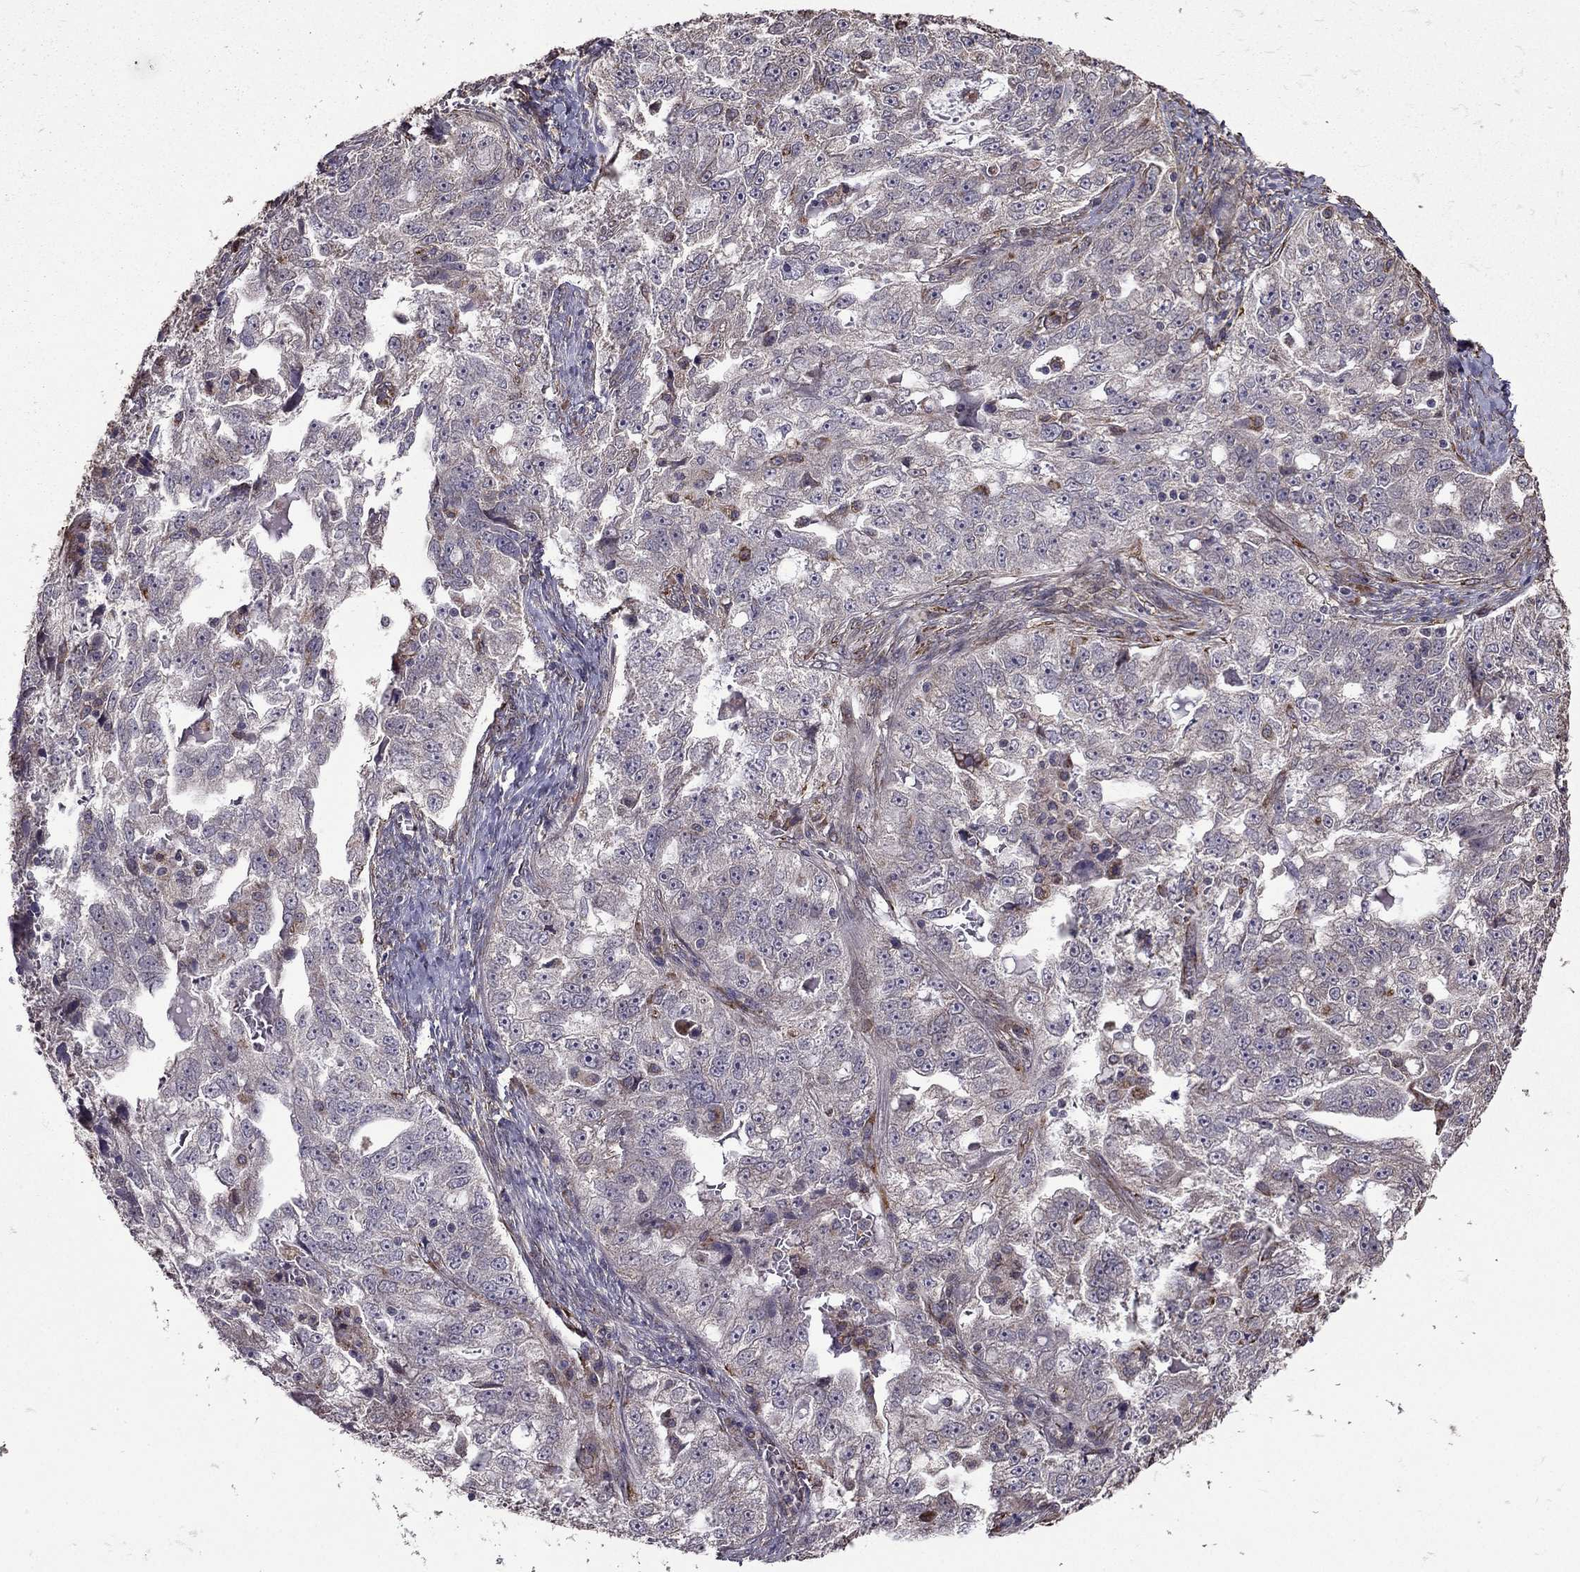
{"staining": {"intensity": "negative", "quantity": "none", "location": "none"}, "tissue": "ovarian cancer", "cell_type": "Tumor cells", "image_type": "cancer", "snomed": [{"axis": "morphology", "description": "Cystadenocarcinoma, serous, NOS"}, {"axis": "topography", "description": "Ovary"}], "caption": "Immunohistochemistry of human ovarian cancer exhibits no staining in tumor cells.", "gene": "IKBIP", "patient": {"sex": "female", "age": 51}}